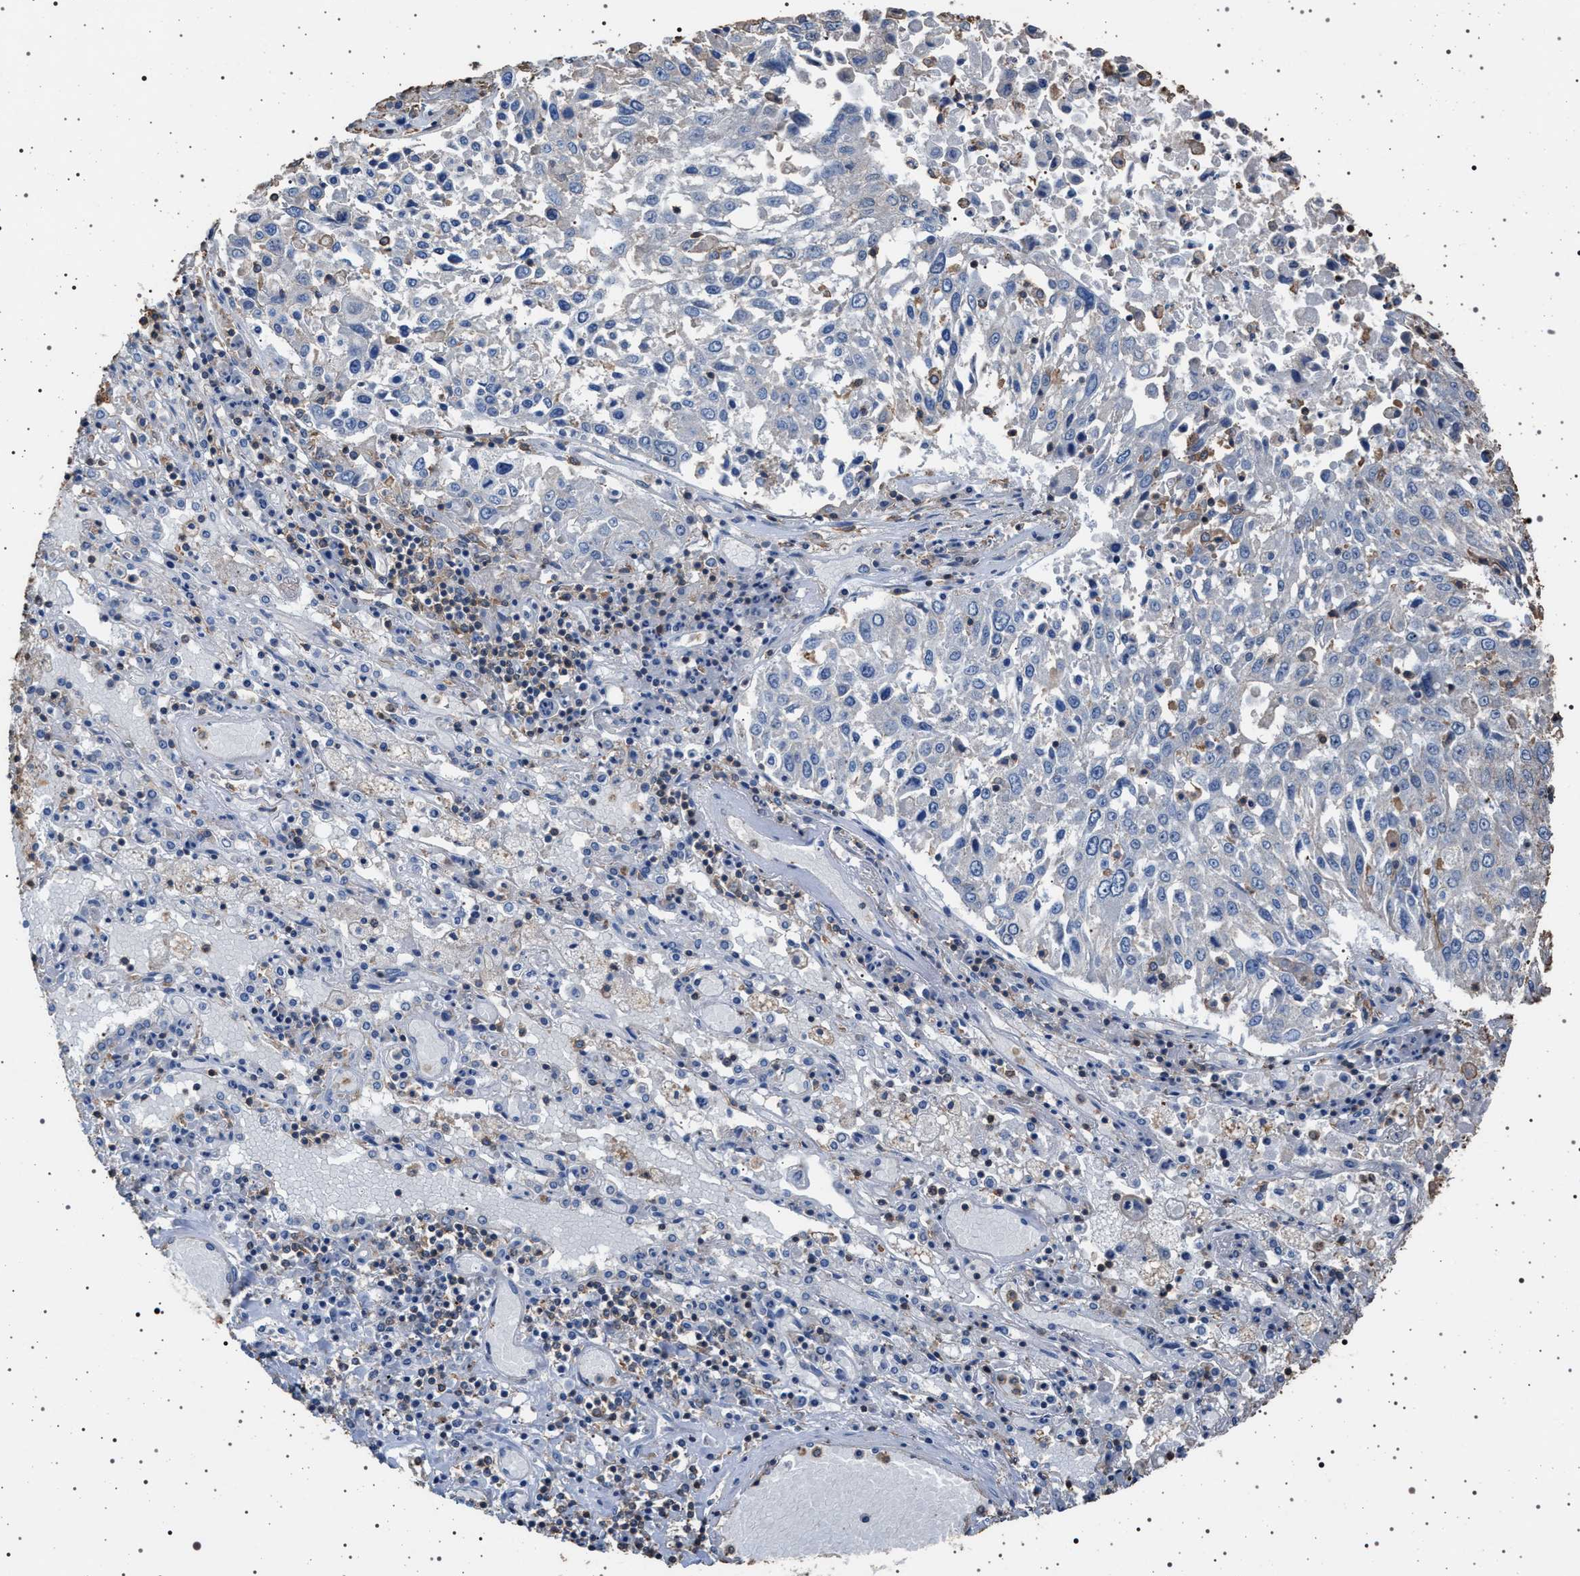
{"staining": {"intensity": "negative", "quantity": "none", "location": "none"}, "tissue": "lung cancer", "cell_type": "Tumor cells", "image_type": "cancer", "snomed": [{"axis": "morphology", "description": "Squamous cell carcinoma, NOS"}, {"axis": "topography", "description": "Lung"}], "caption": "This is an immunohistochemistry photomicrograph of human lung squamous cell carcinoma. There is no positivity in tumor cells.", "gene": "SMAP2", "patient": {"sex": "male", "age": 65}}